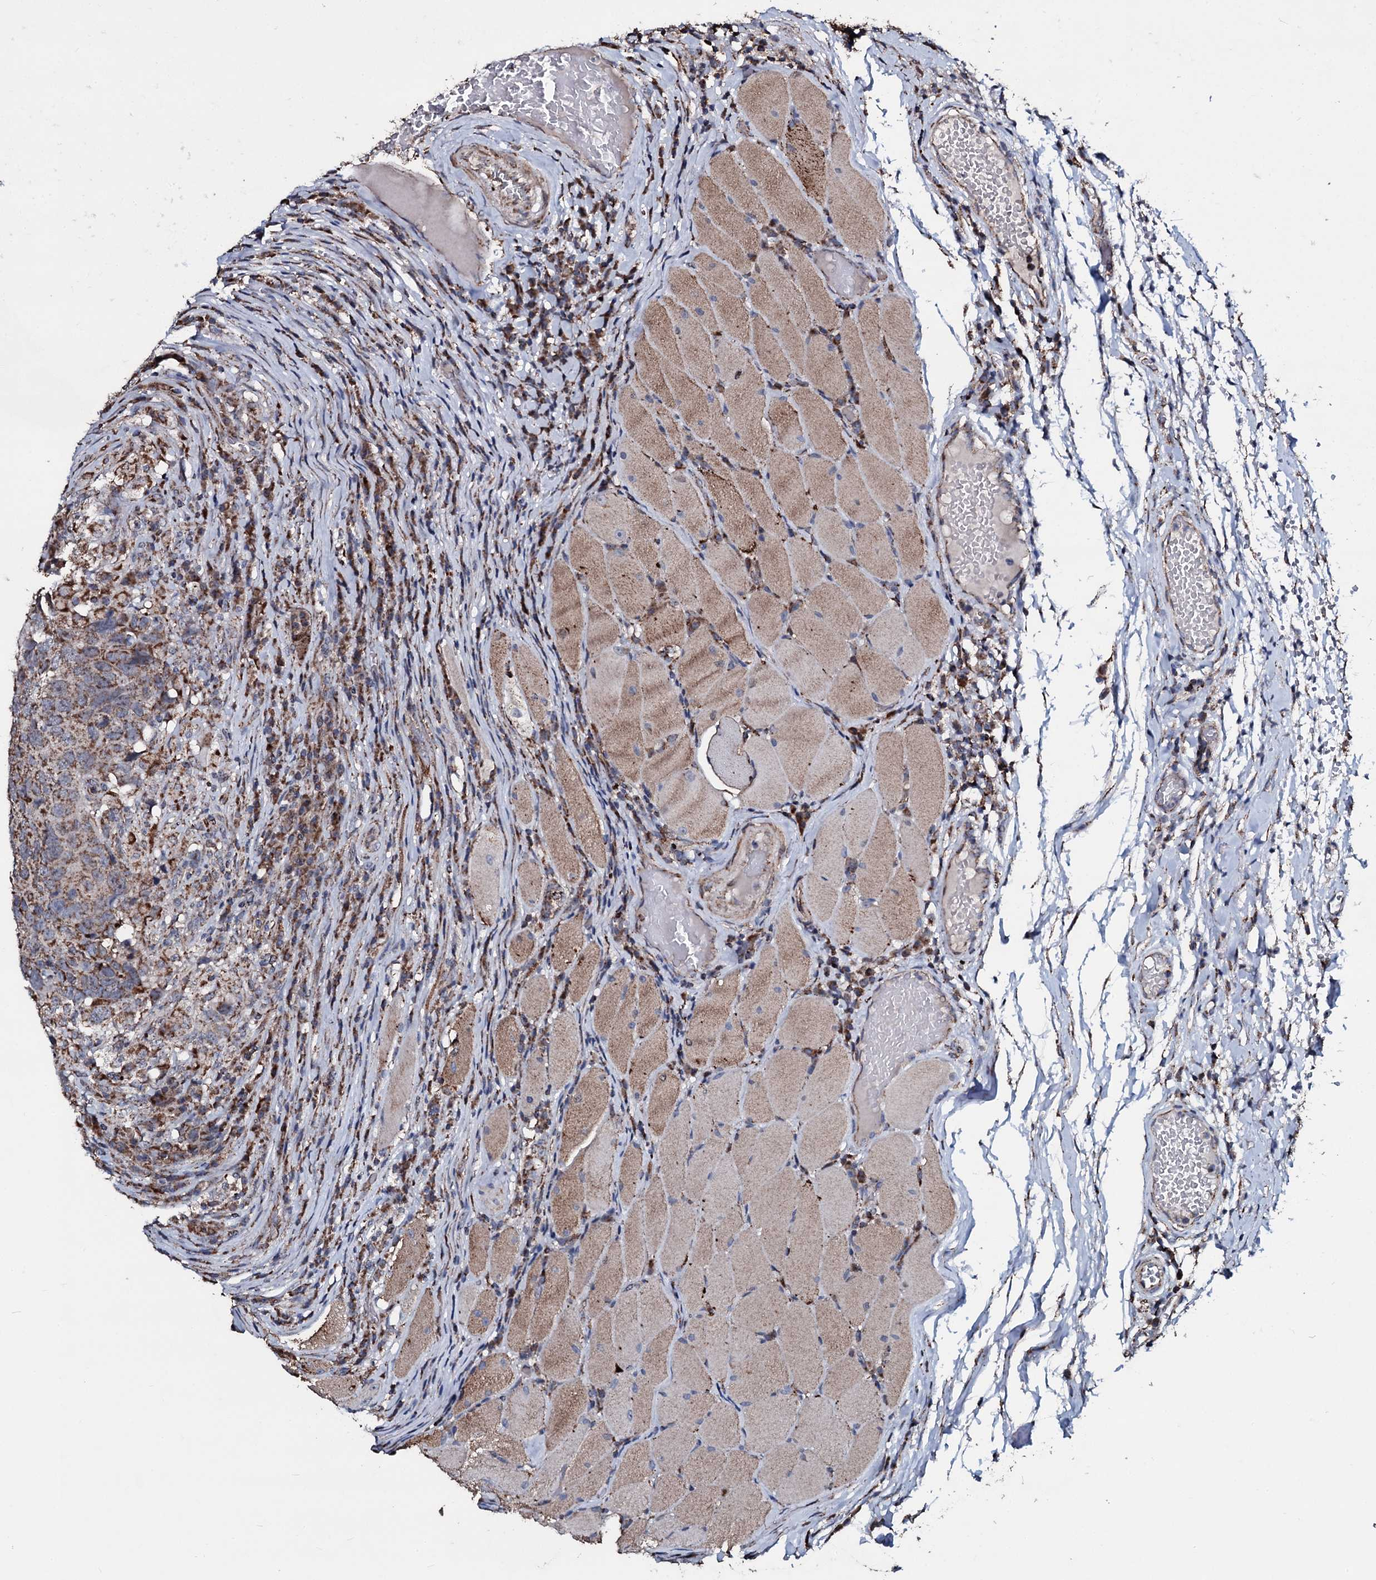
{"staining": {"intensity": "moderate", "quantity": ">75%", "location": "cytoplasmic/membranous"}, "tissue": "head and neck cancer", "cell_type": "Tumor cells", "image_type": "cancer", "snomed": [{"axis": "morphology", "description": "Squamous cell carcinoma, NOS"}, {"axis": "topography", "description": "Head-Neck"}], "caption": "Approximately >75% of tumor cells in human squamous cell carcinoma (head and neck) exhibit moderate cytoplasmic/membranous protein positivity as visualized by brown immunohistochemical staining.", "gene": "DYNC2I2", "patient": {"sex": "male", "age": 66}}